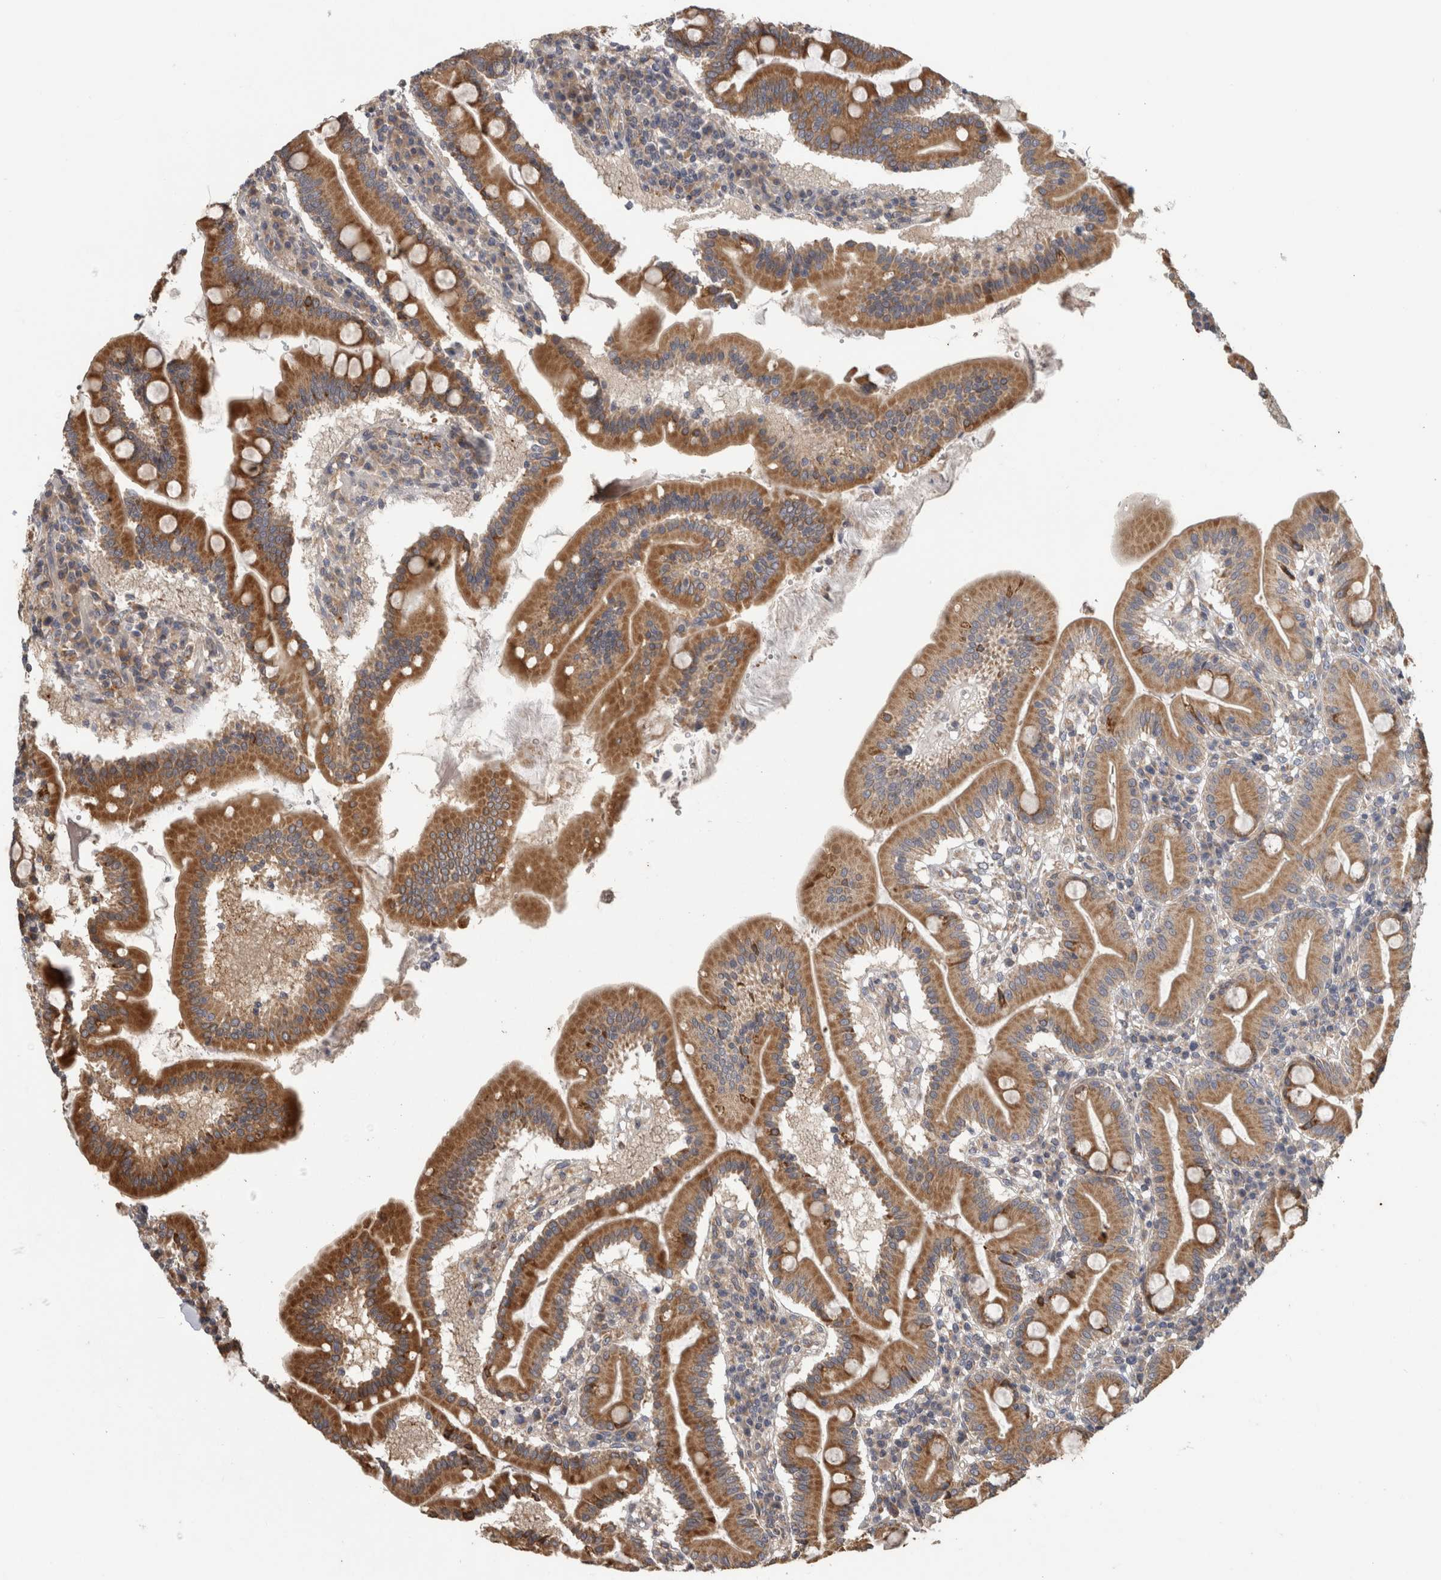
{"staining": {"intensity": "strong", "quantity": ">75%", "location": "cytoplasmic/membranous"}, "tissue": "duodenum", "cell_type": "Glandular cells", "image_type": "normal", "snomed": [{"axis": "morphology", "description": "Normal tissue, NOS"}, {"axis": "topography", "description": "Duodenum"}], "caption": "Immunohistochemical staining of normal human duodenum reveals >75% levels of strong cytoplasmic/membranous protein positivity in about >75% of glandular cells. Ihc stains the protein in brown and the nuclei are stained blue.", "gene": "PARP6", "patient": {"sex": "male", "age": 50}}